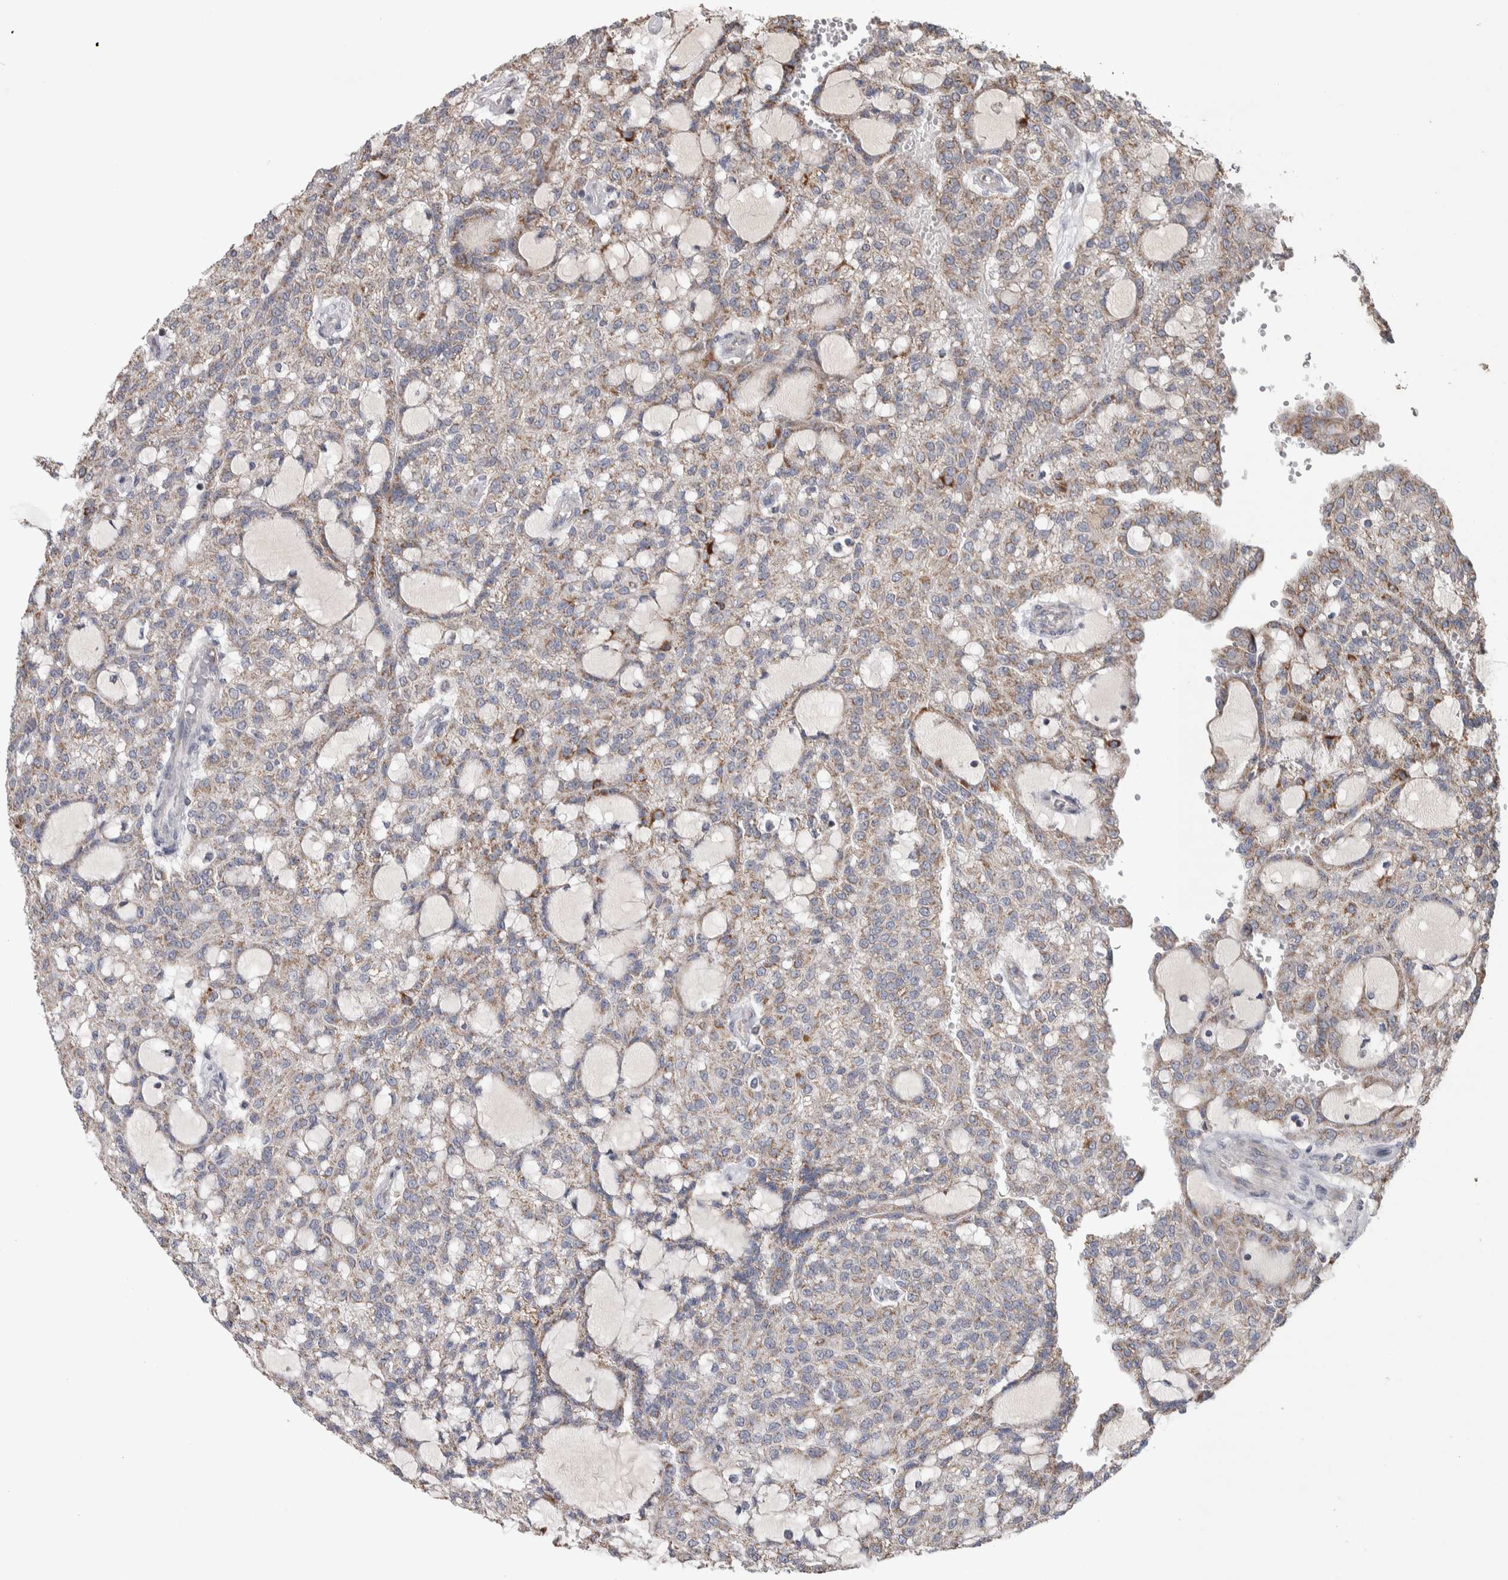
{"staining": {"intensity": "moderate", "quantity": "25%-75%", "location": "cytoplasmic/membranous"}, "tissue": "renal cancer", "cell_type": "Tumor cells", "image_type": "cancer", "snomed": [{"axis": "morphology", "description": "Adenocarcinoma, NOS"}, {"axis": "topography", "description": "Kidney"}], "caption": "Adenocarcinoma (renal) stained for a protein (brown) exhibits moderate cytoplasmic/membranous positive staining in about 25%-75% of tumor cells.", "gene": "SCO1", "patient": {"sex": "male", "age": 63}}